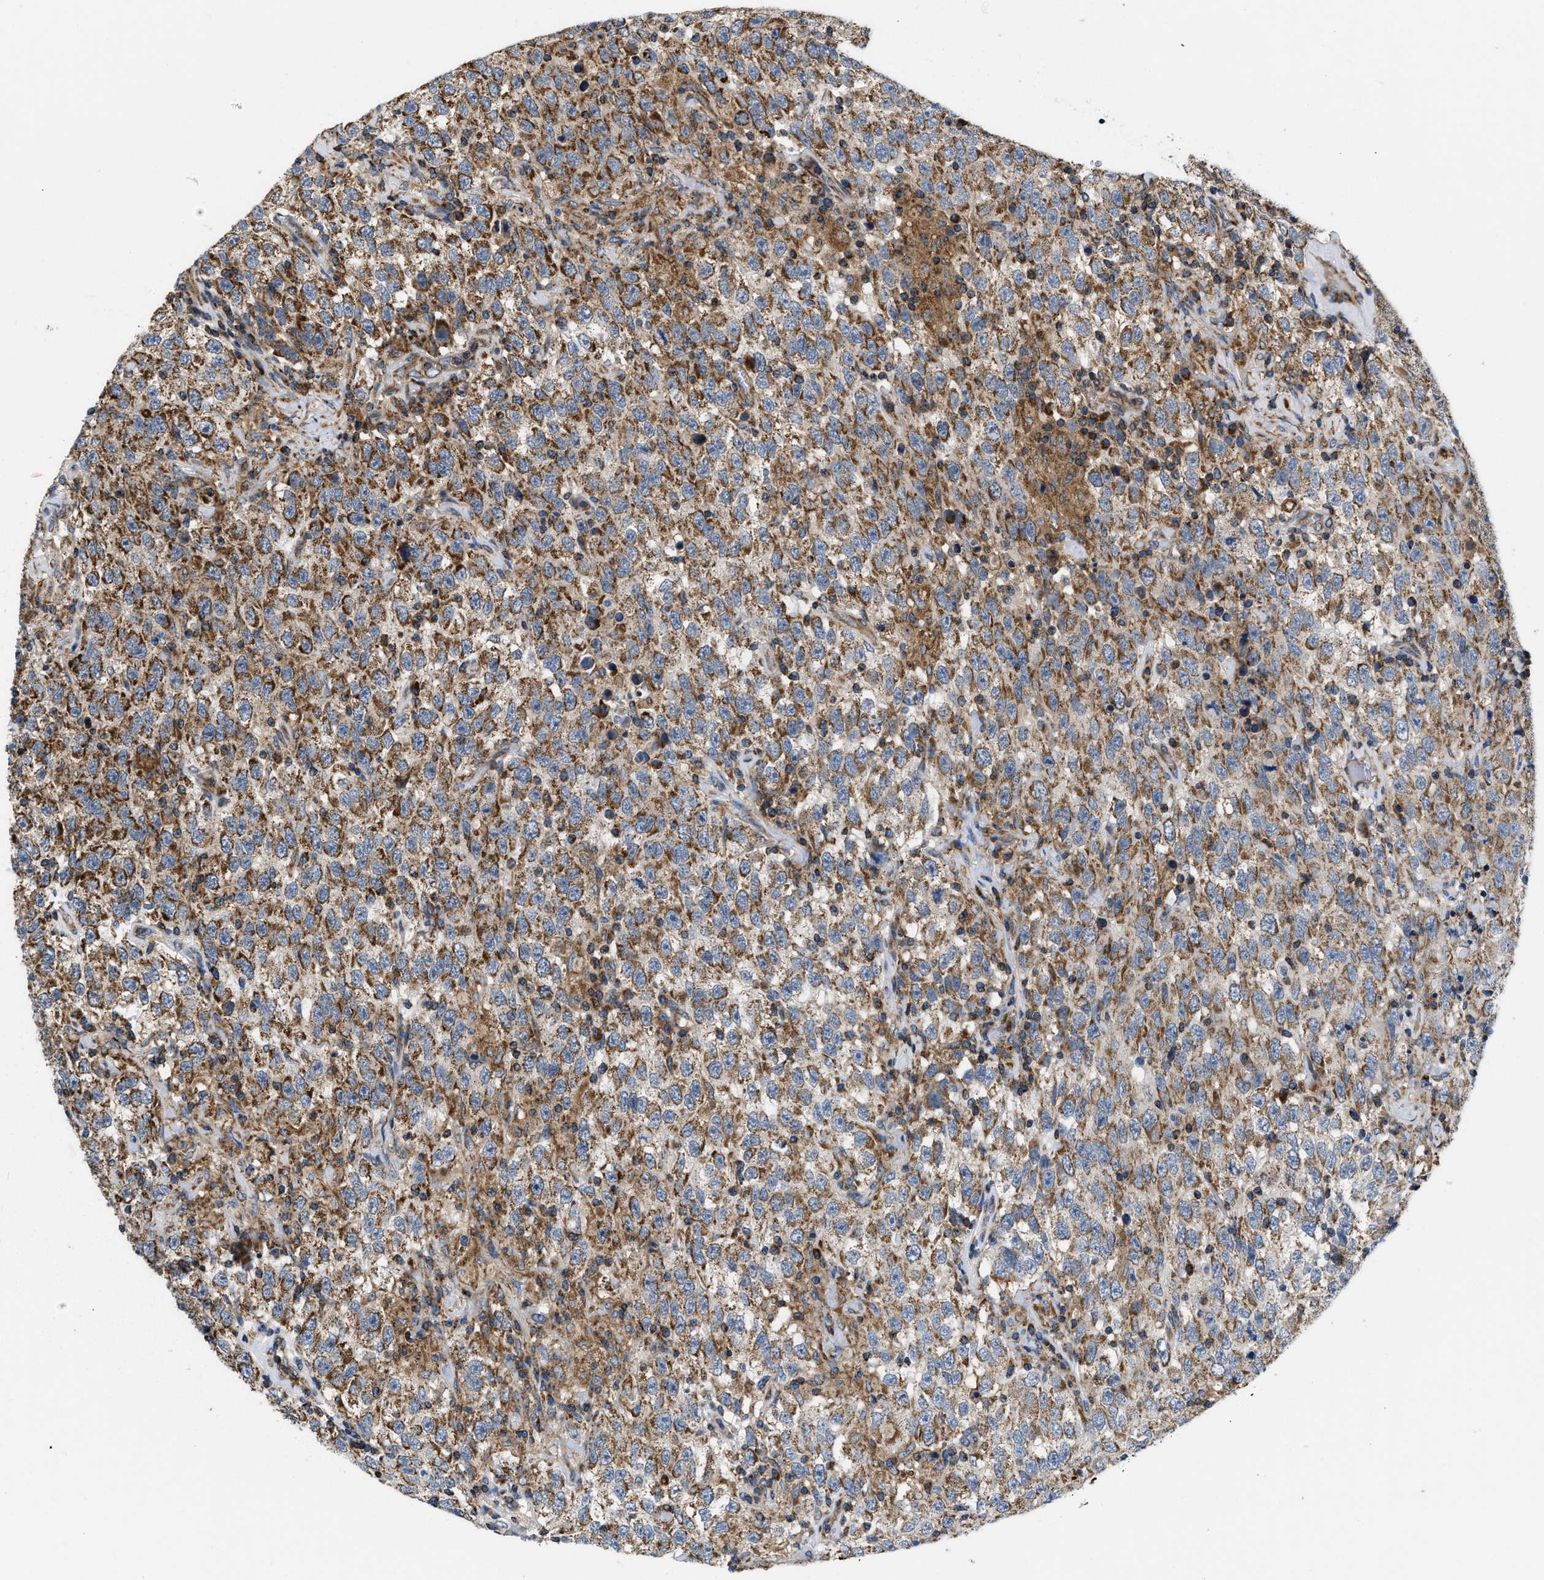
{"staining": {"intensity": "moderate", "quantity": ">75%", "location": "cytoplasmic/membranous"}, "tissue": "testis cancer", "cell_type": "Tumor cells", "image_type": "cancer", "snomed": [{"axis": "morphology", "description": "Seminoma, NOS"}, {"axis": "topography", "description": "Testis"}], "caption": "A brown stain labels moderate cytoplasmic/membranous staining of a protein in human testis cancer (seminoma) tumor cells.", "gene": "OPTN", "patient": {"sex": "male", "age": 41}}